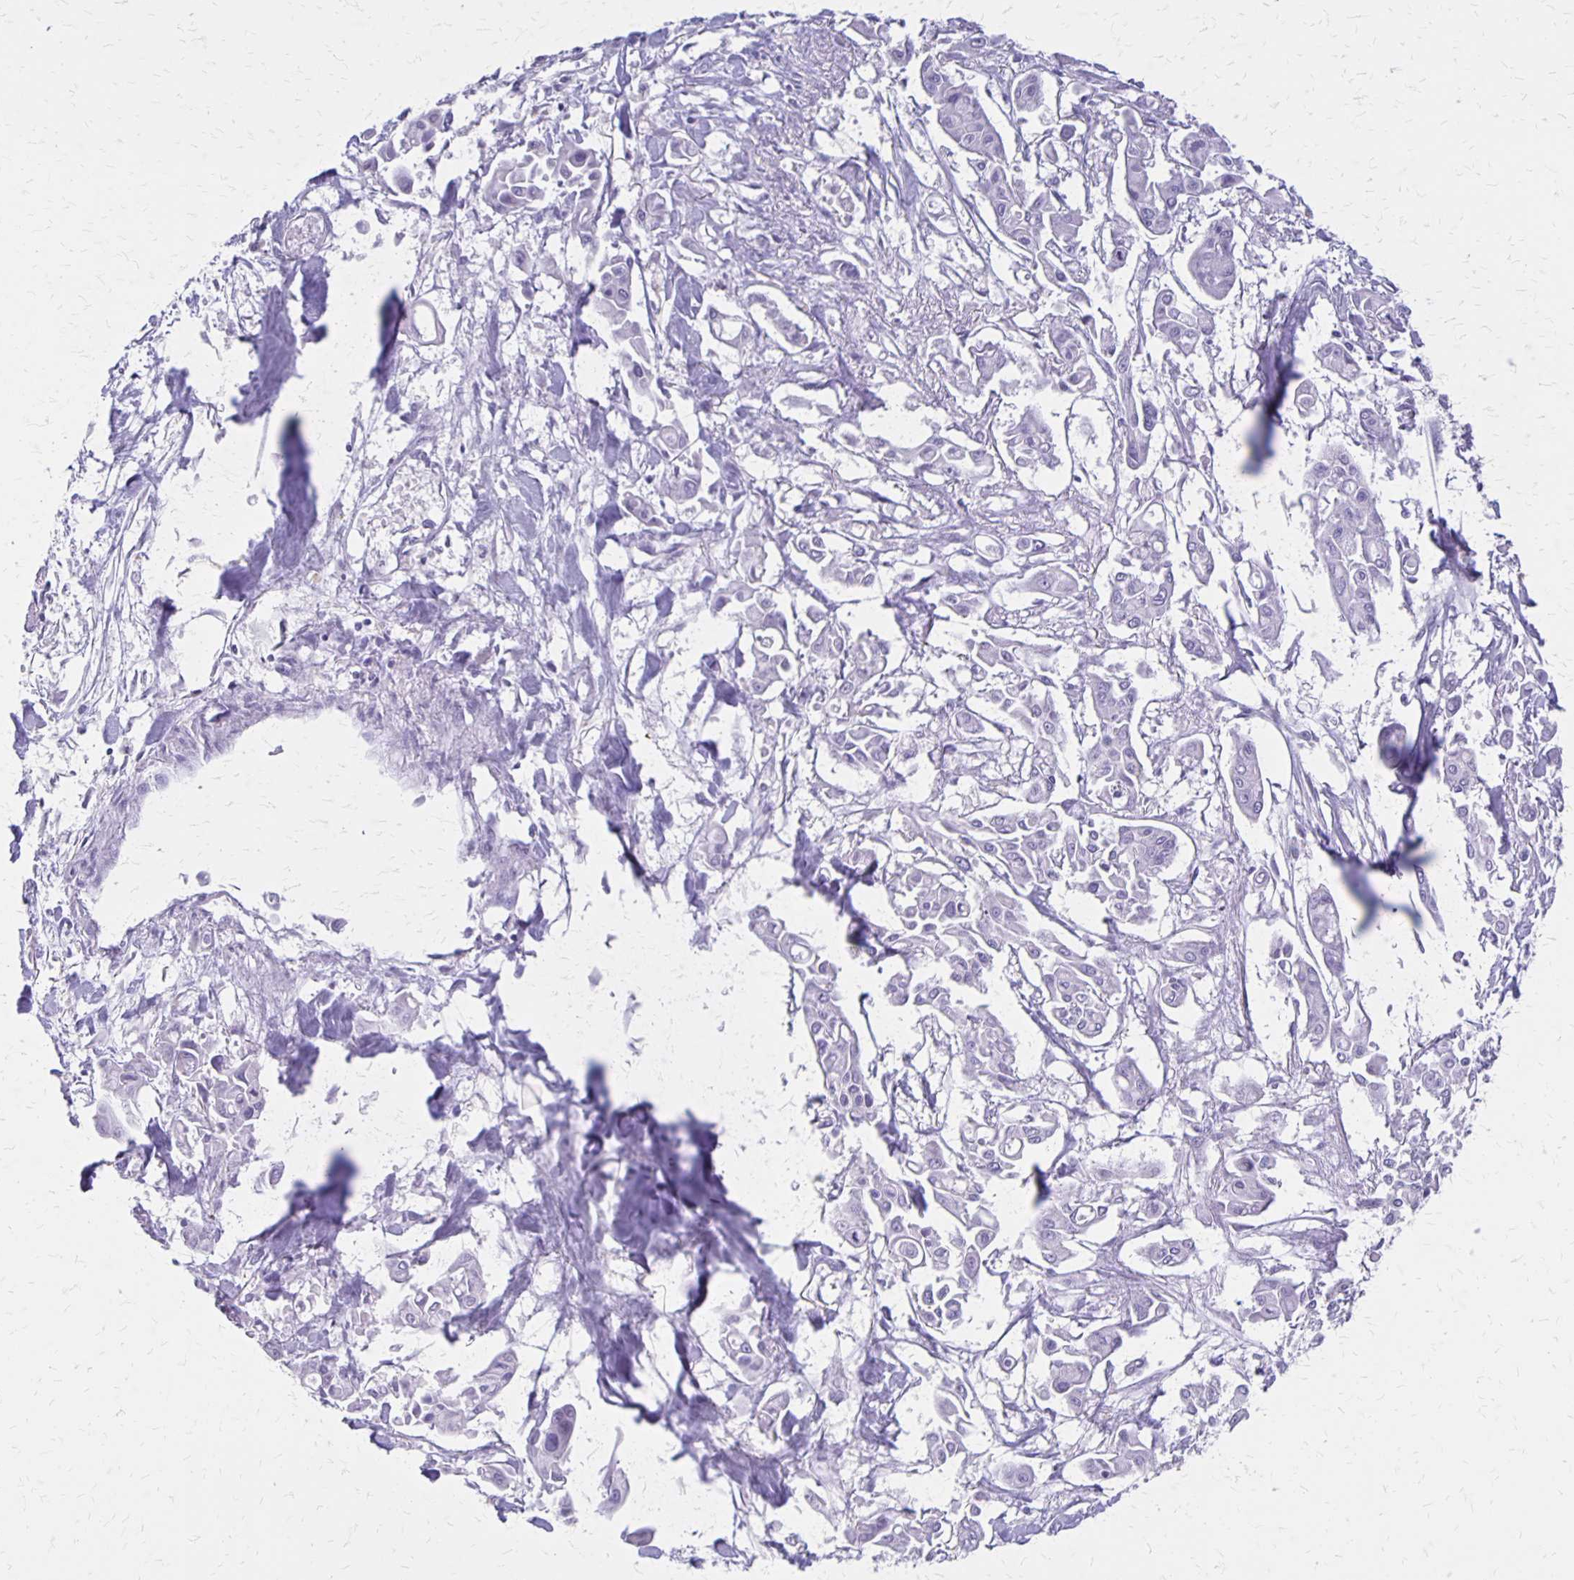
{"staining": {"intensity": "negative", "quantity": "none", "location": "none"}, "tissue": "pancreatic cancer", "cell_type": "Tumor cells", "image_type": "cancer", "snomed": [{"axis": "morphology", "description": "Adenocarcinoma, NOS"}, {"axis": "topography", "description": "Pancreas"}], "caption": "A micrograph of human adenocarcinoma (pancreatic) is negative for staining in tumor cells.", "gene": "SEPTIN5", "patient": {"sex": "male", "age": 61}}